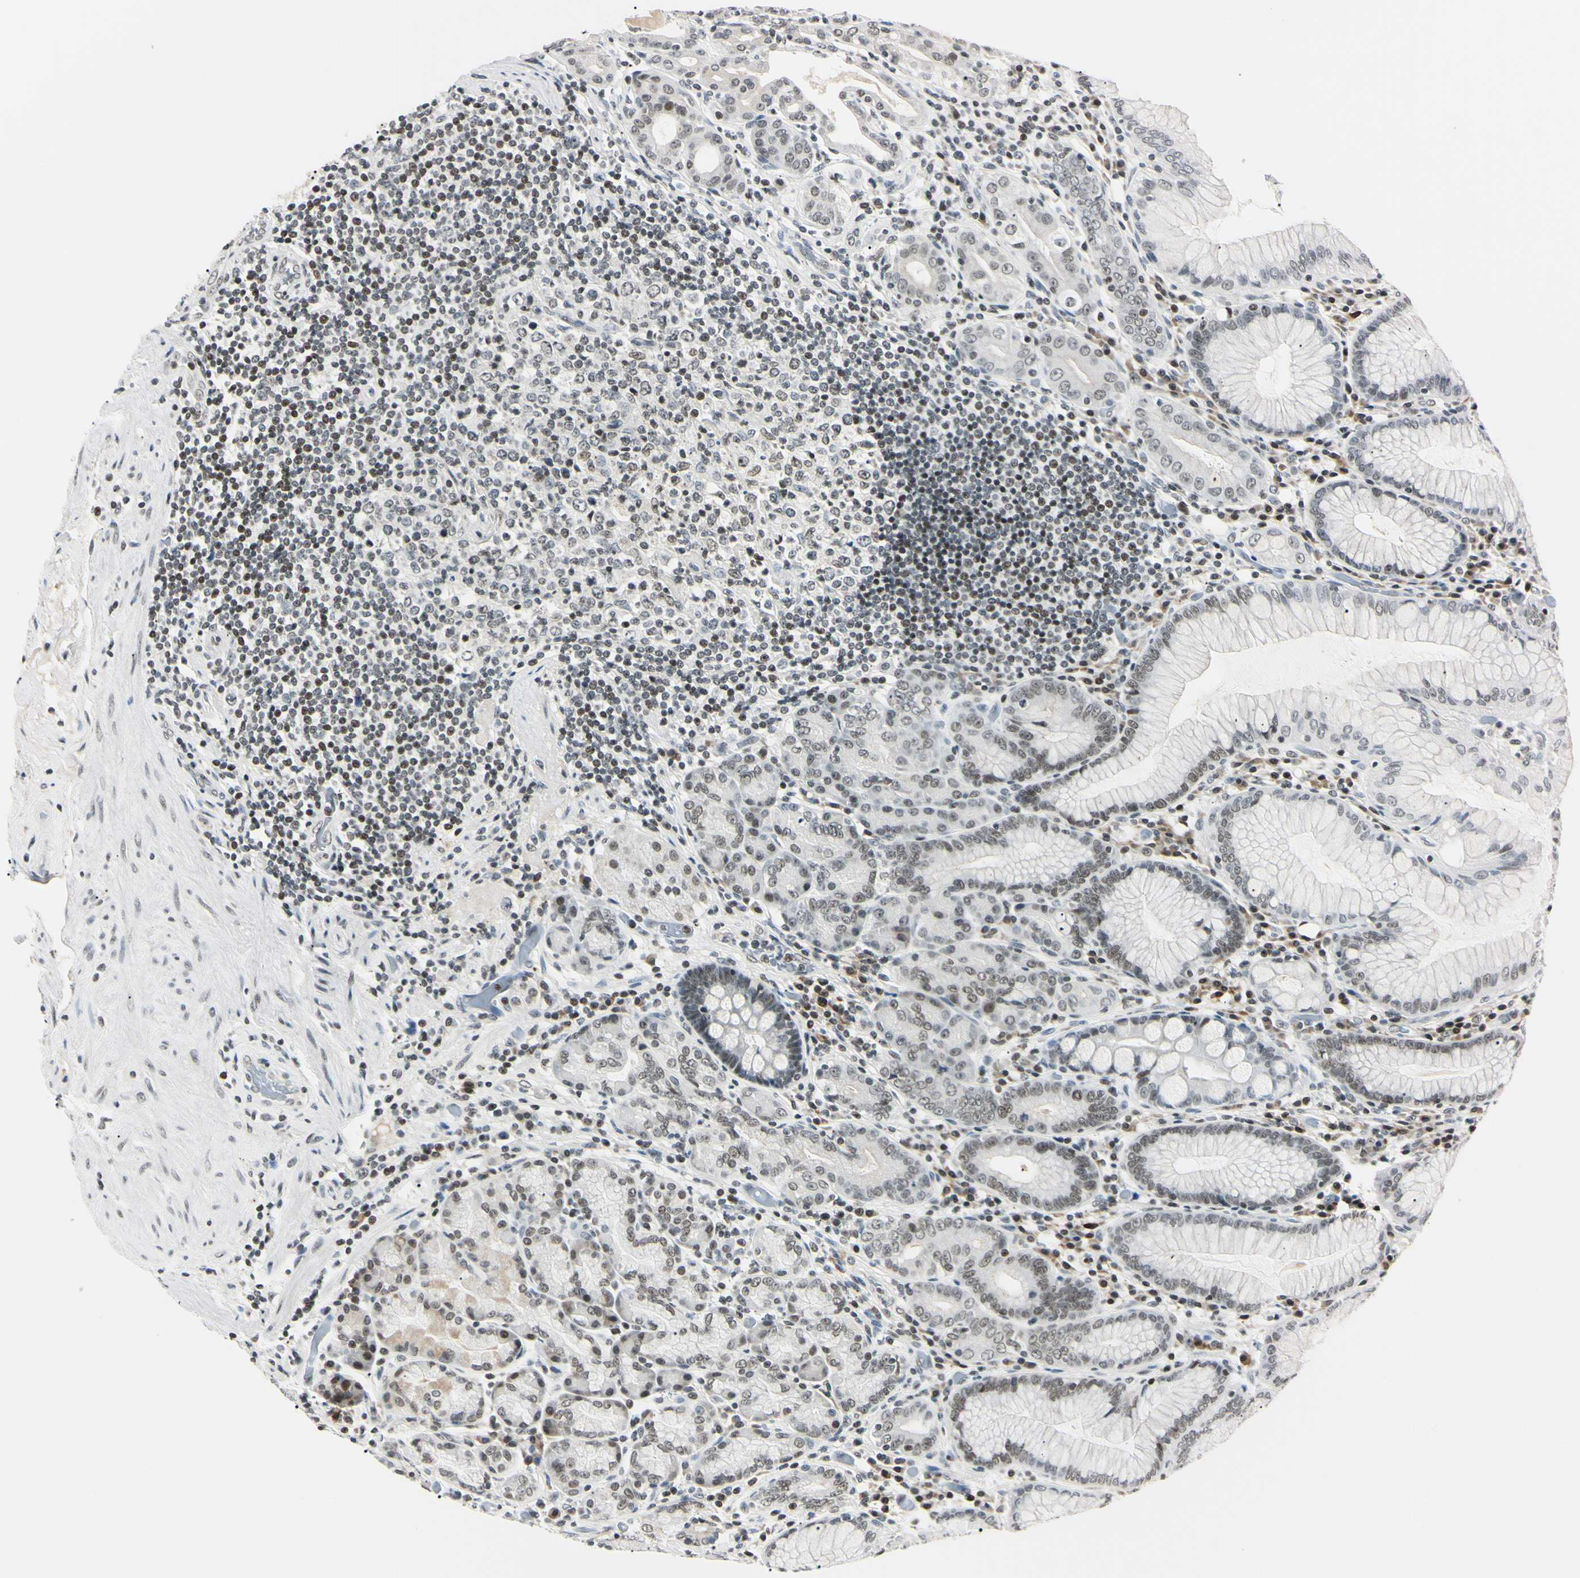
{"staining": {"intensity": "moderate", "quantity": "25%-75%", "location": "nuclear"}, "tissue": "stomach", "cell_type": "Glandular cells", "image_type": "normal", "snomed": [{"axis": "morphology", "description": "Normal tissue, NOS"}, {"axis": "topography", "description": "Stomach, lower"}], "caption": "A micrograph of human stomach stained for a protein shows moderate nuclear brown staining in glandular cells.", "gene": "C1orf174", "patient": {"sex": "female", "age": 76}}